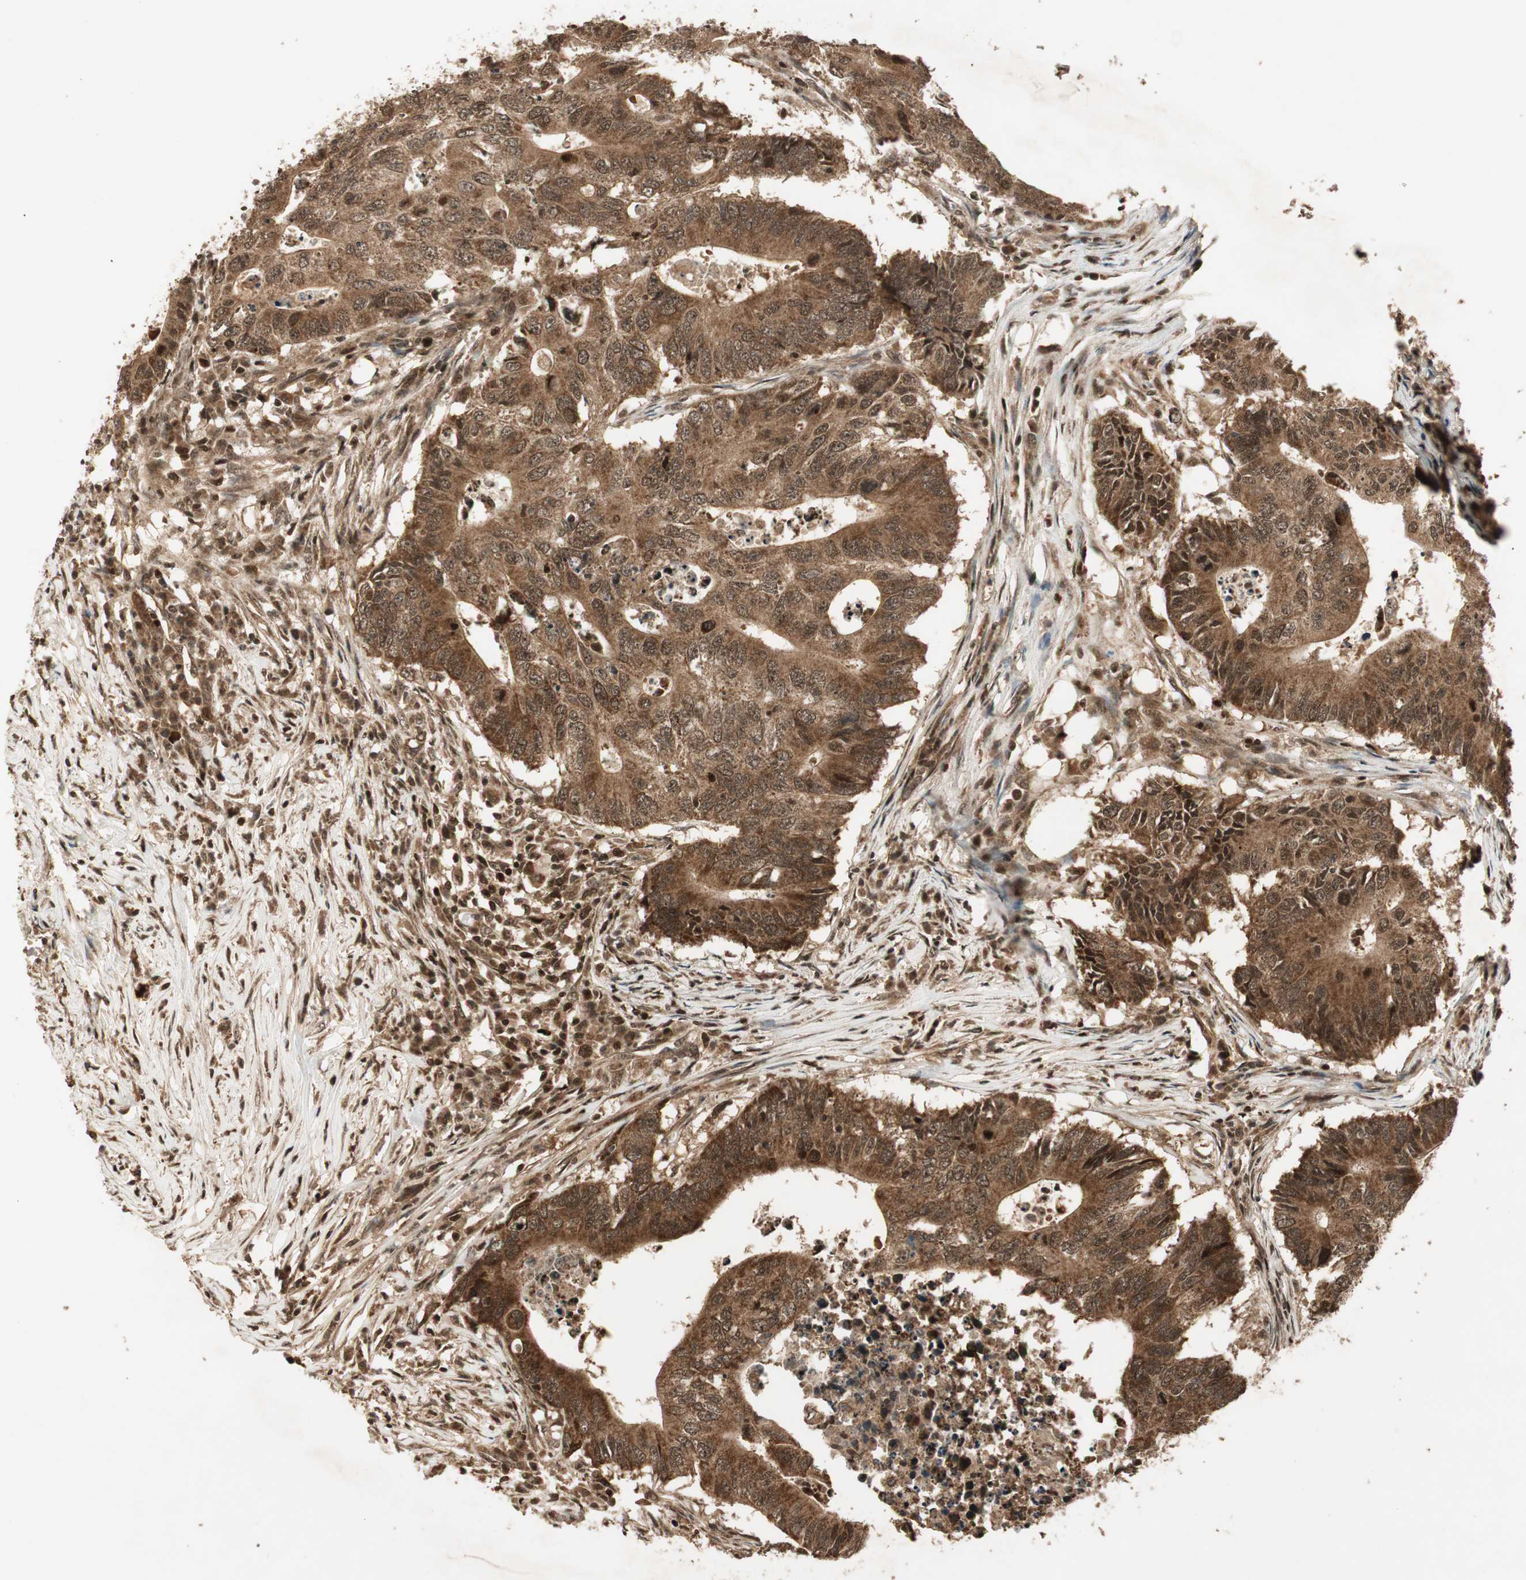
{"staining": {"intensity": "strong", "quantity": ">75%", "location": "cytoplasmic/membranous,nuclear"}, "tissue": "colorectal cancer", "cell_type": "Tumor cells", "image_type": "cancer", "snomed": [{"axis": "morphology", "description": "Adenocarcinoma, NOS"}, {"axis": "topography", "description": "Colon"}], "caption": "Colorectal cancer tissue demonstrates strong cytoplasmic/membranous and nuclear staining in approximately >75% of tumor cells, visualized by immunohistochemistry.", "gene": "RPA3", "patient": {"sex": "male", "age": 71}}